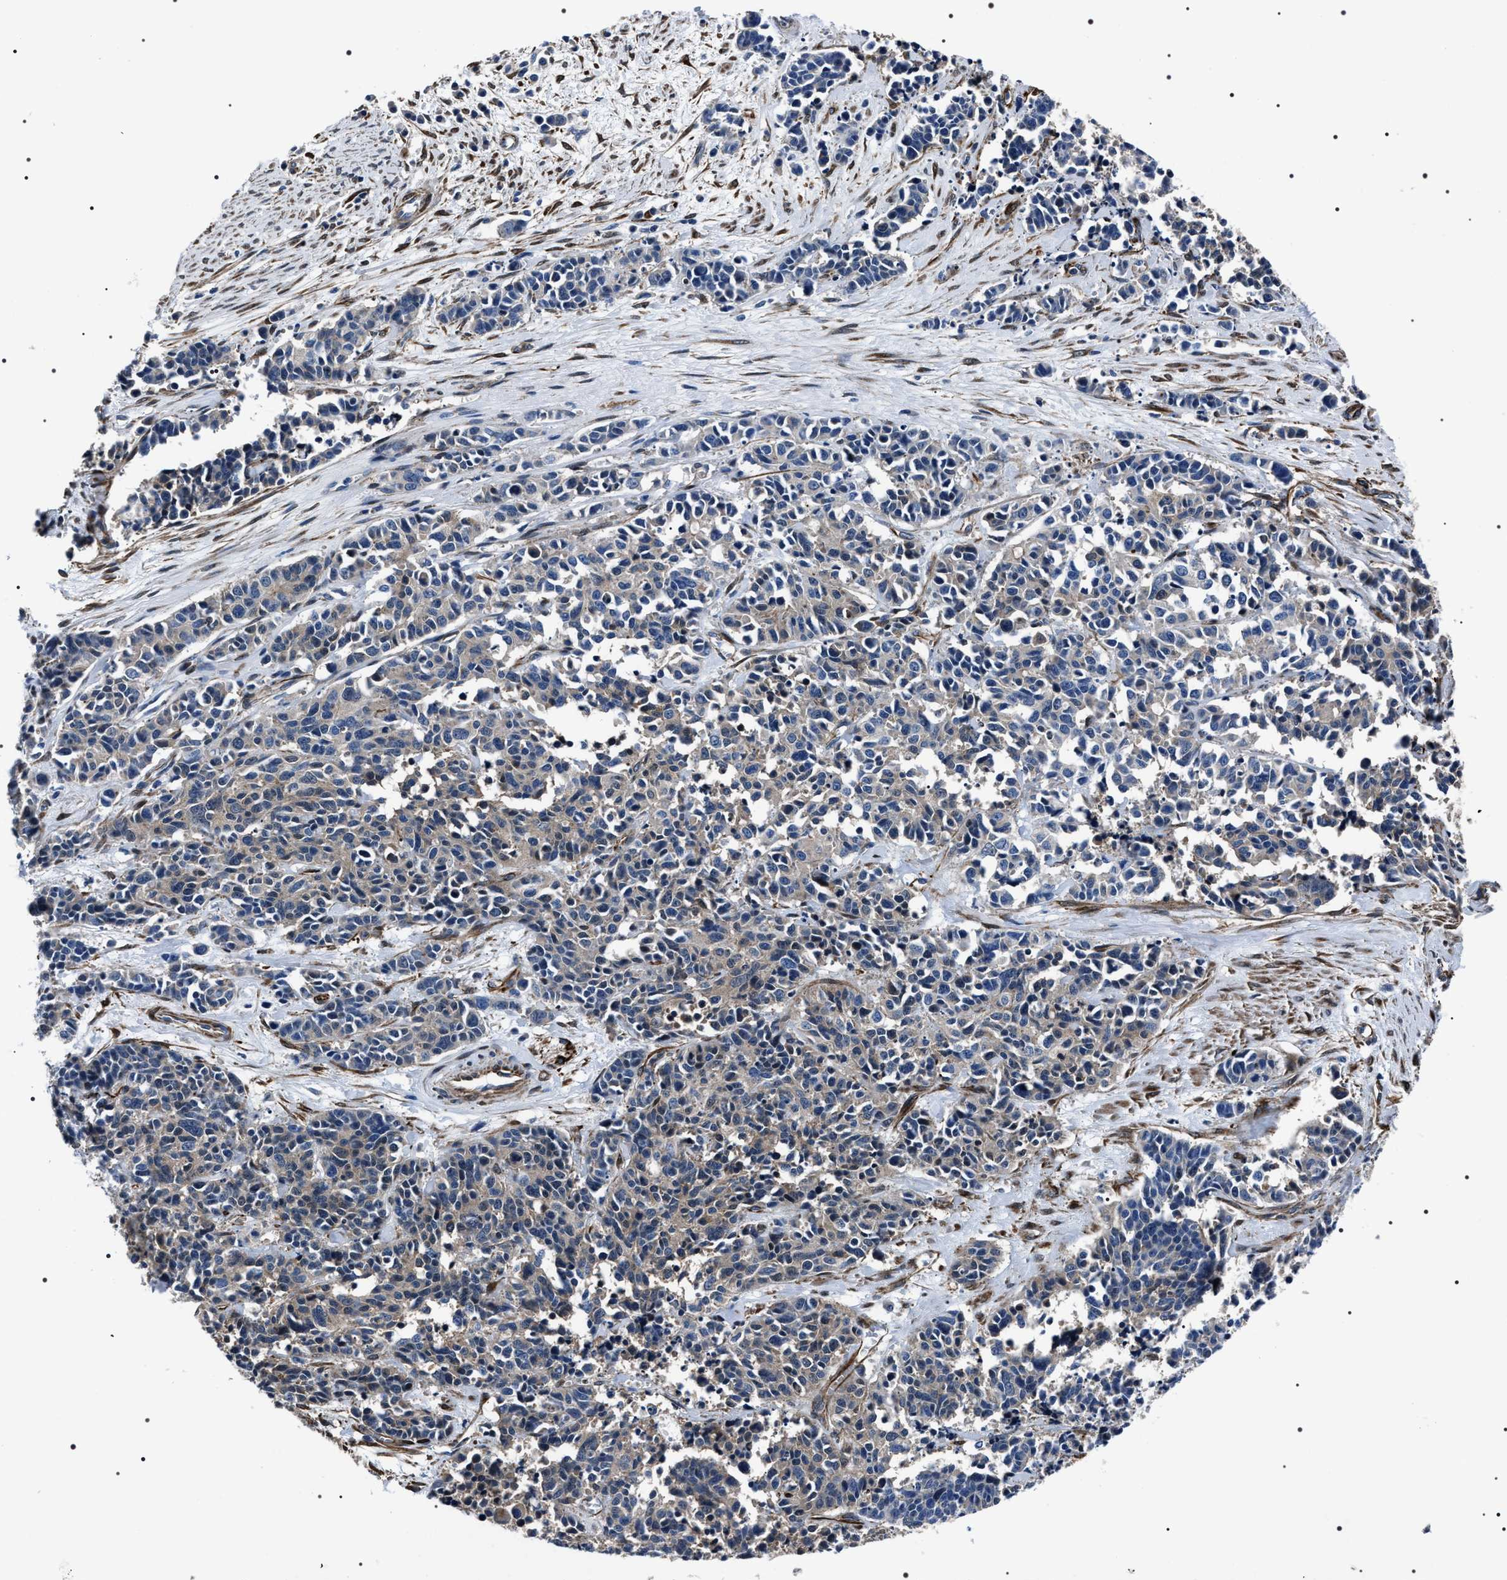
{"staining": {"intensity": "negative", "quantity": "none", "location": "none"}, "tissue": "cervical cancer", "cell_type": "Tumor cells", "image_type": "cancer", "snomed": [{"axis": "morphology", "description": "Squamous cell carcinoma, NOS"}, {"axis": "topography", "description": "Cervix"}], "caption": "Immunohistochemical staining of human cervical cancer demonstrates no significant positivity in tumor cells.", "gene": "BAG2", "patient": {"sex": "female", "age": 35}}